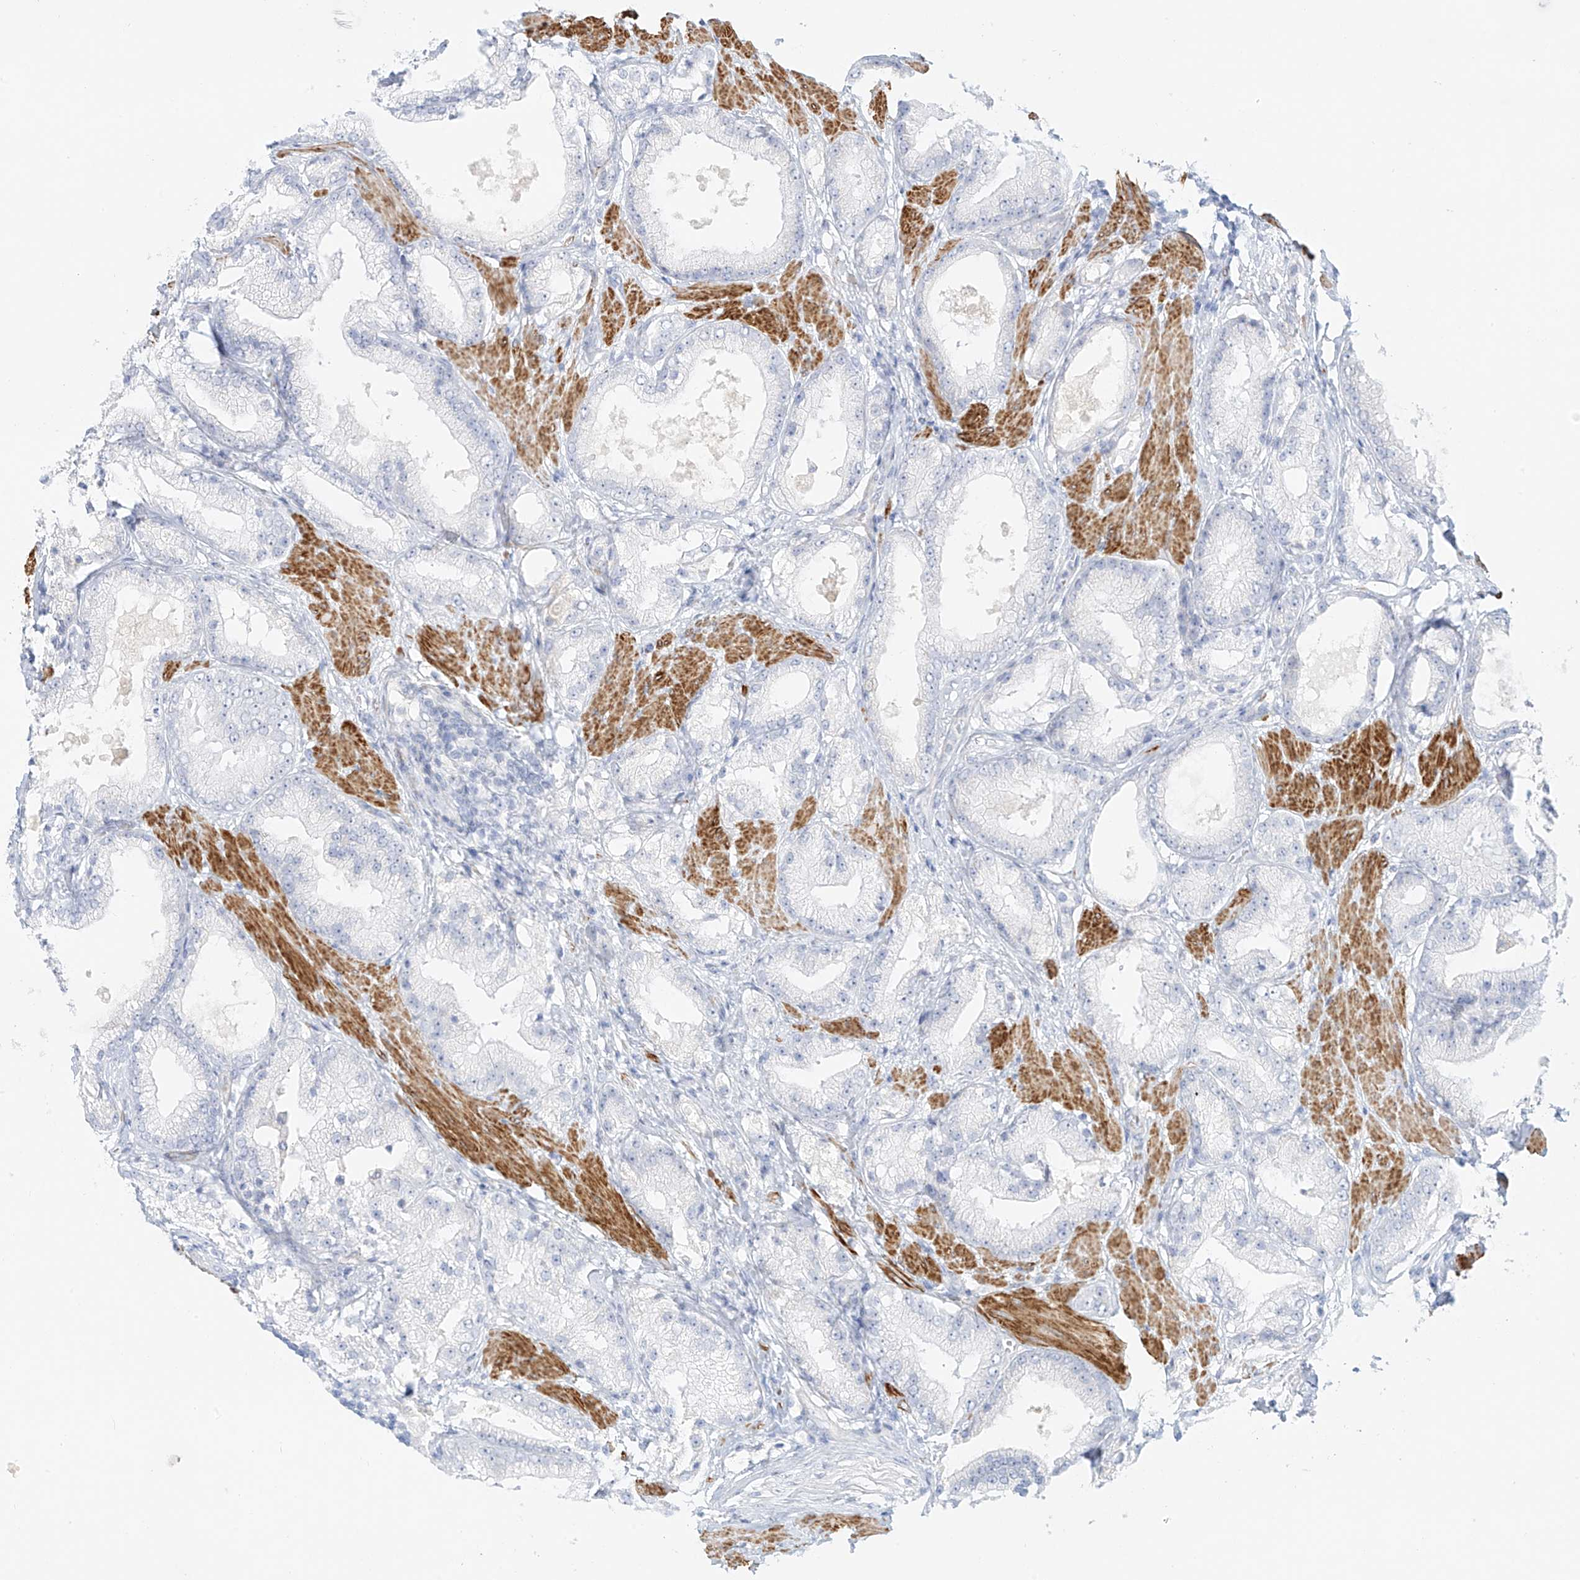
{"staining": {"intensity": "negative", "quantity": "none", "location": "none"}, "tissue": "prostate cancer", "cell_type": "Tumor cells", "image_type": "cancer", "snomed": [{"axis": "morphology", "description": "Adenocarcinoma, Low grade"}, {"axis": "topography", "description": "Prostate"}], "caption": "Tumor cells are negative for brown protein staining in prostate adenocarcinoma (low-grade).", "gene": "ST3GAL5", "patient": {"sex": "male", "age": 67}}